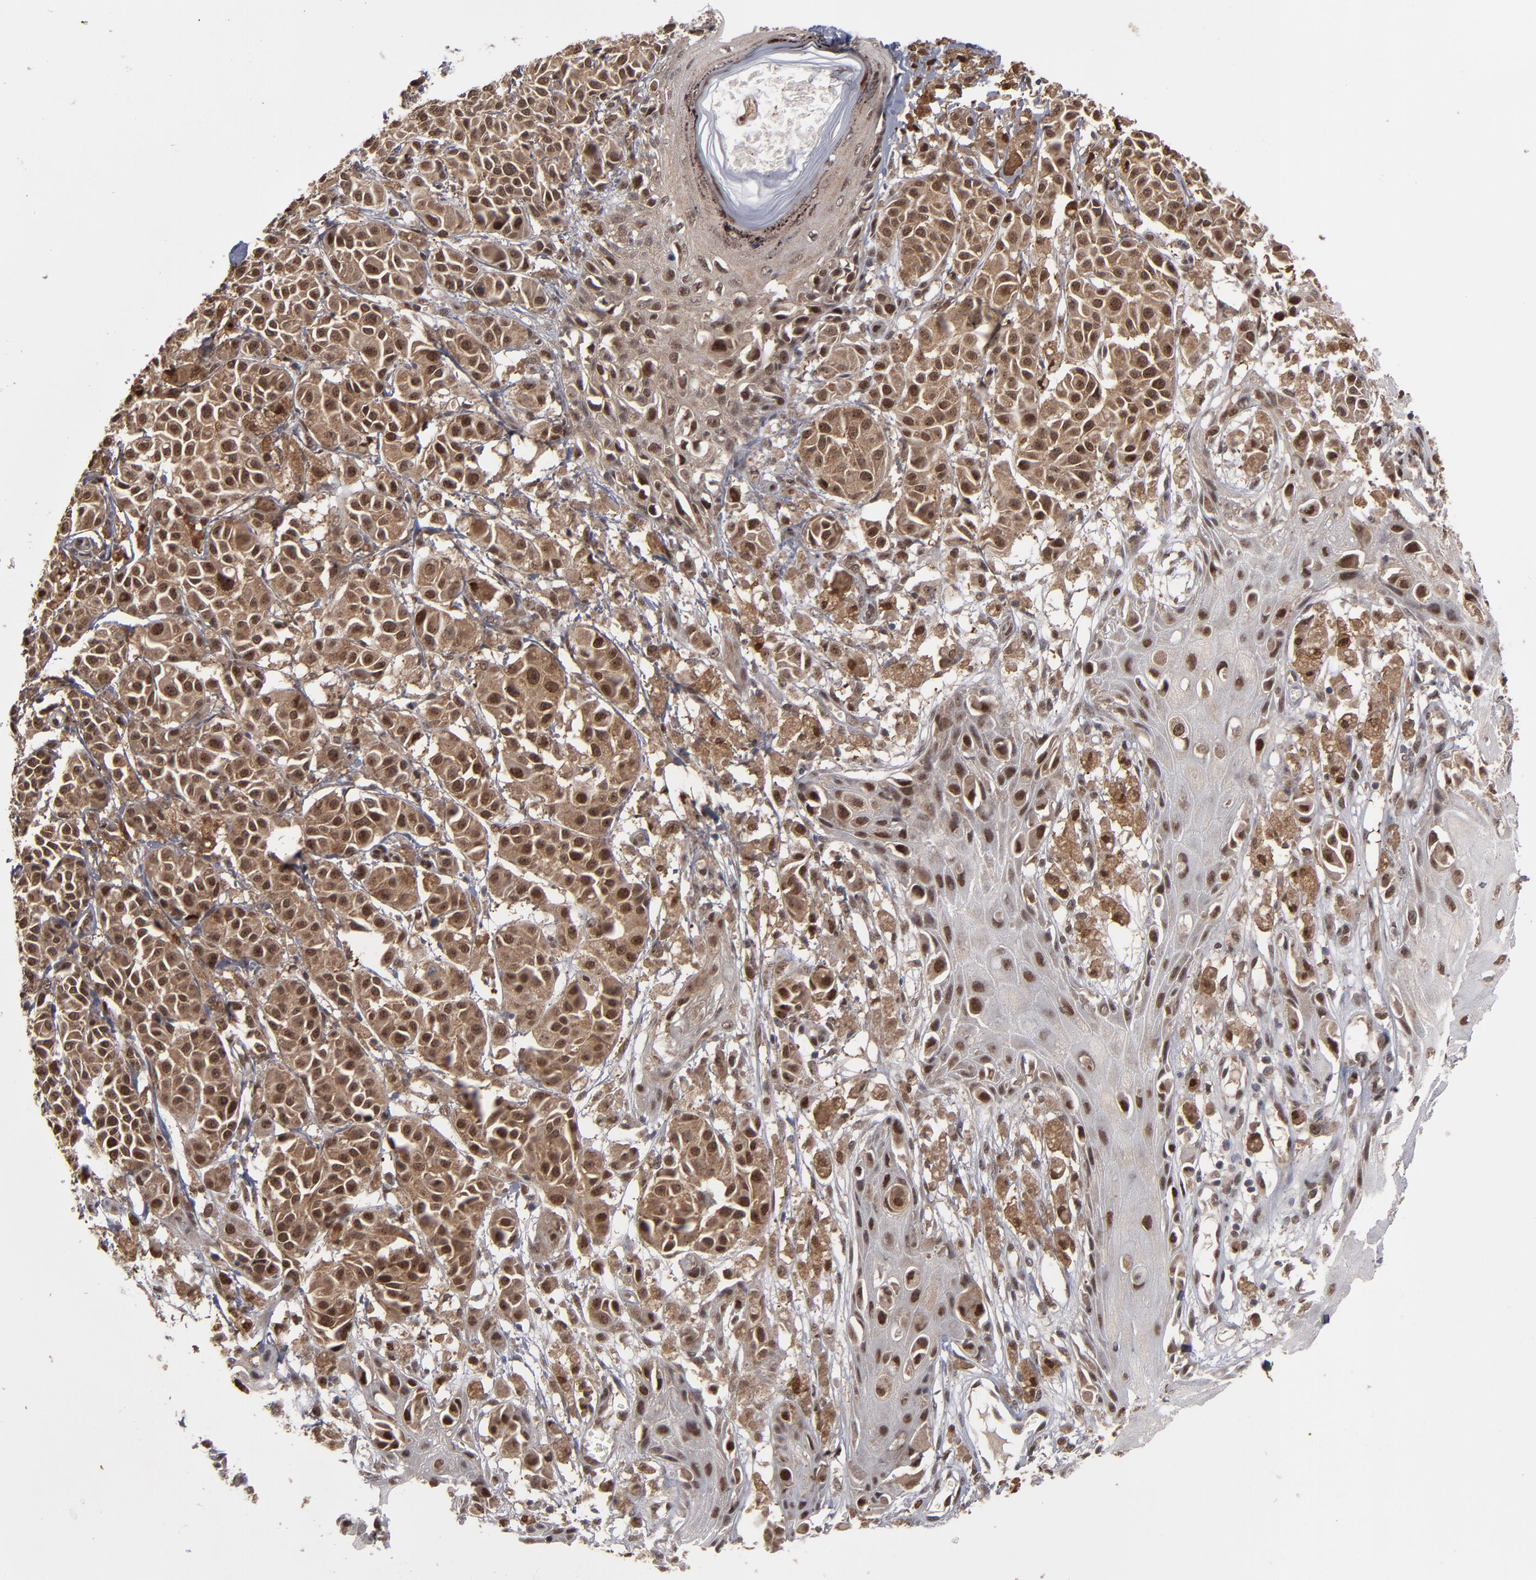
{"staining": {"intensity": "moderate", "quantity": ">75%", "location": "cytoplasmic/membranous,nuclear"}, "tissue": "melanoma", "cell_type": "Tumor cells", "image_type": "cancer", "snomed": [{"axis": "morphology", "description": "Malignant melanoma, NOS"}, {"axis": "topography", "description": "Skin"}], "caption": "This histopathology image demonstrates immunohistochemistry (IHC) staining of melanoma, with medium moderate cytoplasmic/membranous and nuclear staining in about >75% of tumor cells.", "gene": "HUWE1", "patient": {"sex": "male", "age": 76}}